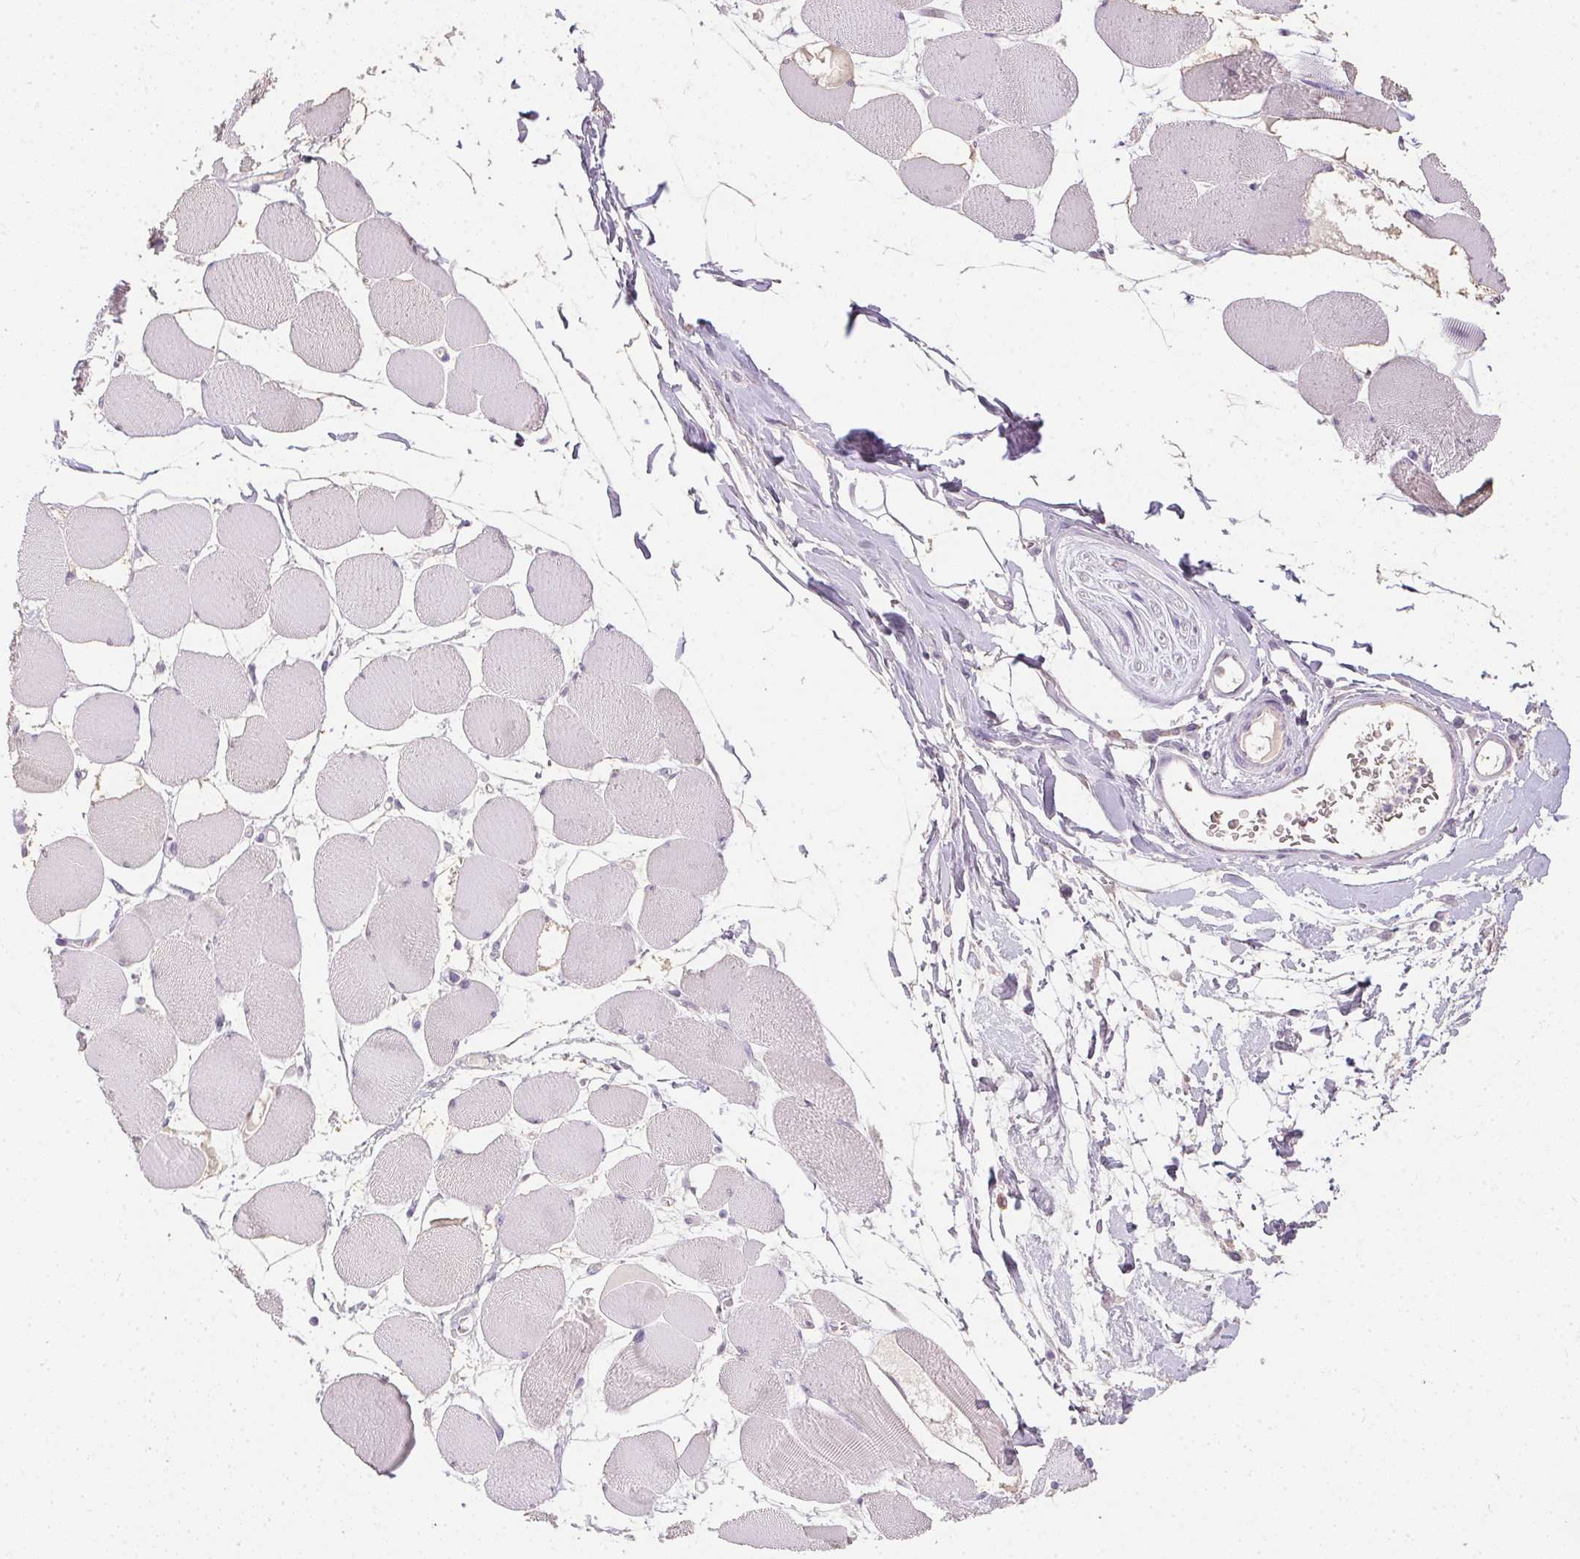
{"staining": {"intensity": "negative", "quantity": "none", "location": "none"}, "tissue": "skeletal muscle", "cell_type": "Myocytes", "image_type": "normal", "snomed": [{"axis": "morphology", "description": "Normal tissue, NOS"}, {"axis": "topography", "description": "Skeletal muscle"}], "caption": "This is a photomicrograph of IHC staining of unremarkable skeletal muscle, which shows no expression in myocytes. The staining was performed using DAB (3,3'-diaminobenzidine) to visualize the protein expression in brown, while the nuclei were stained in blue with hematoxylin (Magnification: 20x).", "gene": "PRL", "patient": {"sex": "female", "age": 75}}